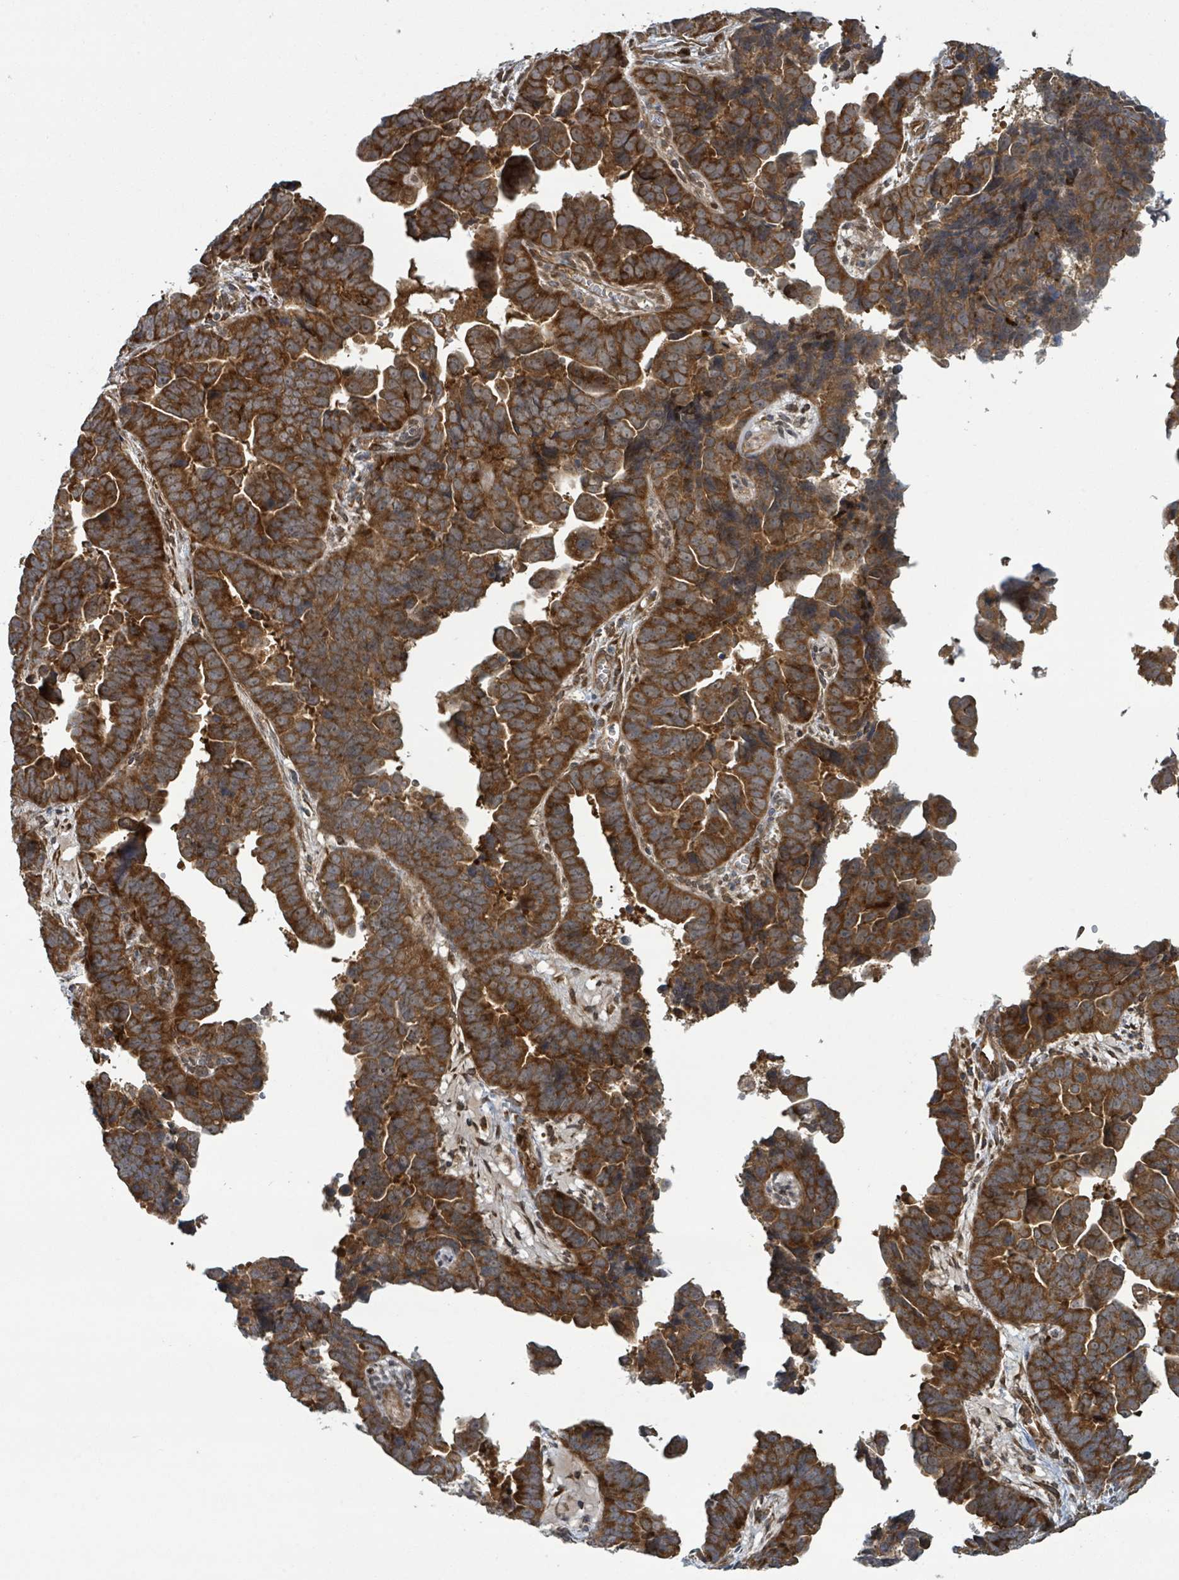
{"staining": {"intensity": "strong", "quantity": ">75%", "location": "cytoplasmic/membranous"}, "tissue": "endometrial cancer", "cell_type": "Tumor cells", "image_type": "cancer", "snomed": [{"axis": "morphology", "description": "Adenocarcinoma, NOS"}, {"axis": "topography", "description": "Endometrium"}], "caption": "This histopathology image displays immunohistochemistry (IHC) staining of endometrial cancer, with high strong cytoplasmic/membranous expression in approximately >75% of tumor cells.", "gene": "OR51E1", "patient": {"sex": "female", "age": 75}}